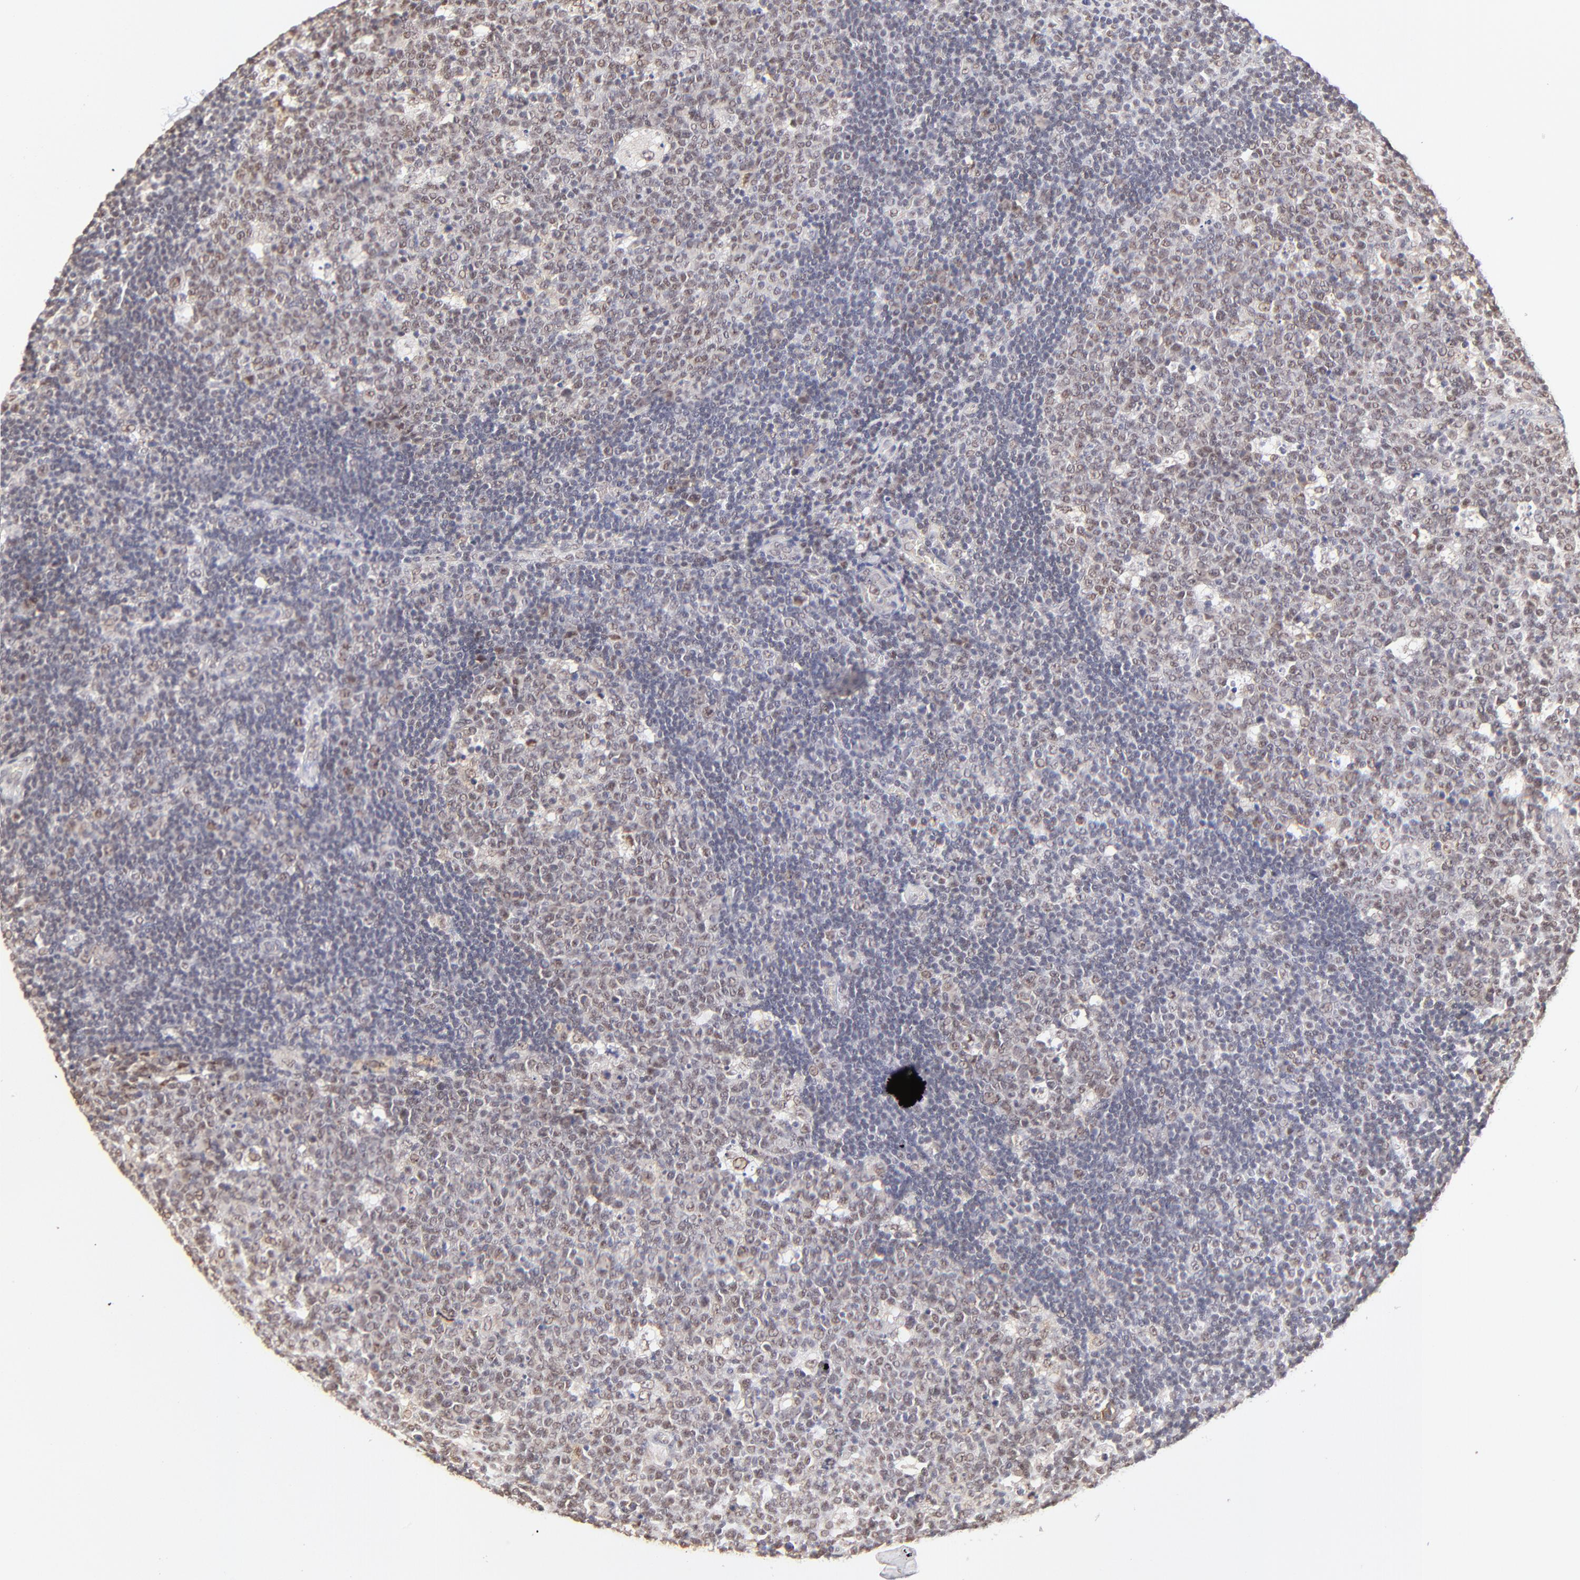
{"staining": {"intensity": "weak", "quantity": ">75%", "location": "nuclear"}, "tissue": "lymph node", "cell_type": "Germinal center cells", "image_type": "normal", "snomed": [{"axis": "morphology", "description": "Normal tissue, NOS"}, {"axis": "topography", "description": "Lymph node"}, {"axis": "topography", "description": "Salivary gland"}], "caption": "This histopathology image exhibits immunohistochemistry (IHC) staining of unremarkable human lymph node, with low weak nuclear expression in approximately >75% of germinal center cells.", "gene": "ZNF670", "patient": {"sex": "male", "age": 8}}